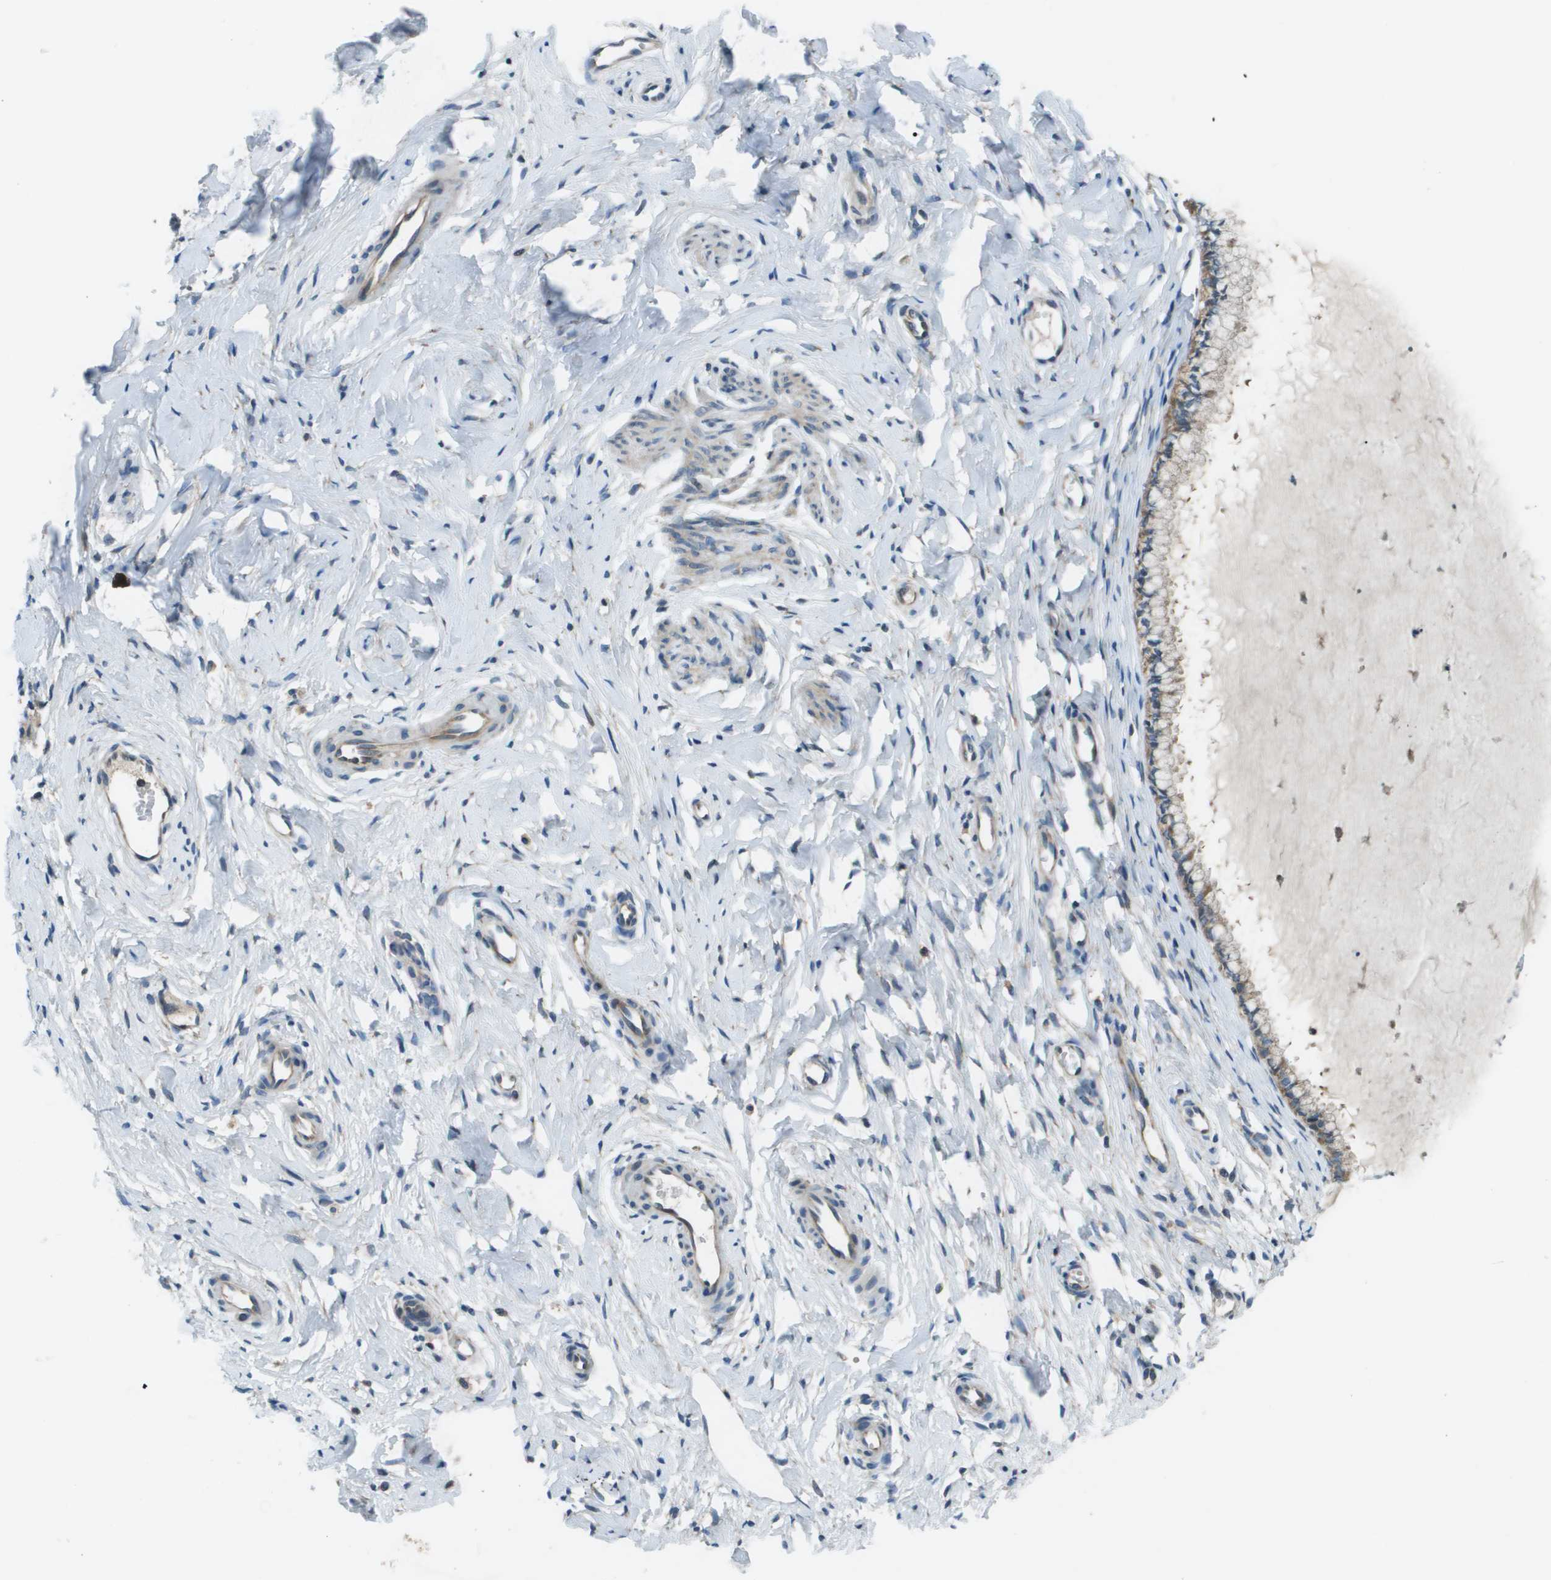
{"staining": {"intensity": "moderate", "quantity": ">75%", "location": "cytoplasmic/membranous"}, "tissue": "cervix", "cell_type": "Glandular cells", "image_type": "normal", "snomed": [{"axis": "morphology", "description": "Normal tissue, NOS"}, {"axis": "topography", "description": "Cervix"}], "caption": "Immunohistochemistry (IHC) (DAB (3,3'-diaminobenzidine)) staining of unremarkable cervix reveals moderate cytoplasmic/membranous protein positivity in approximately >75% of glandular cells. The protein is shown in brown color, while the nuclei are stained blue.", "gene": "EIF3B", "patient": {"sex": "female", "age": 65}}